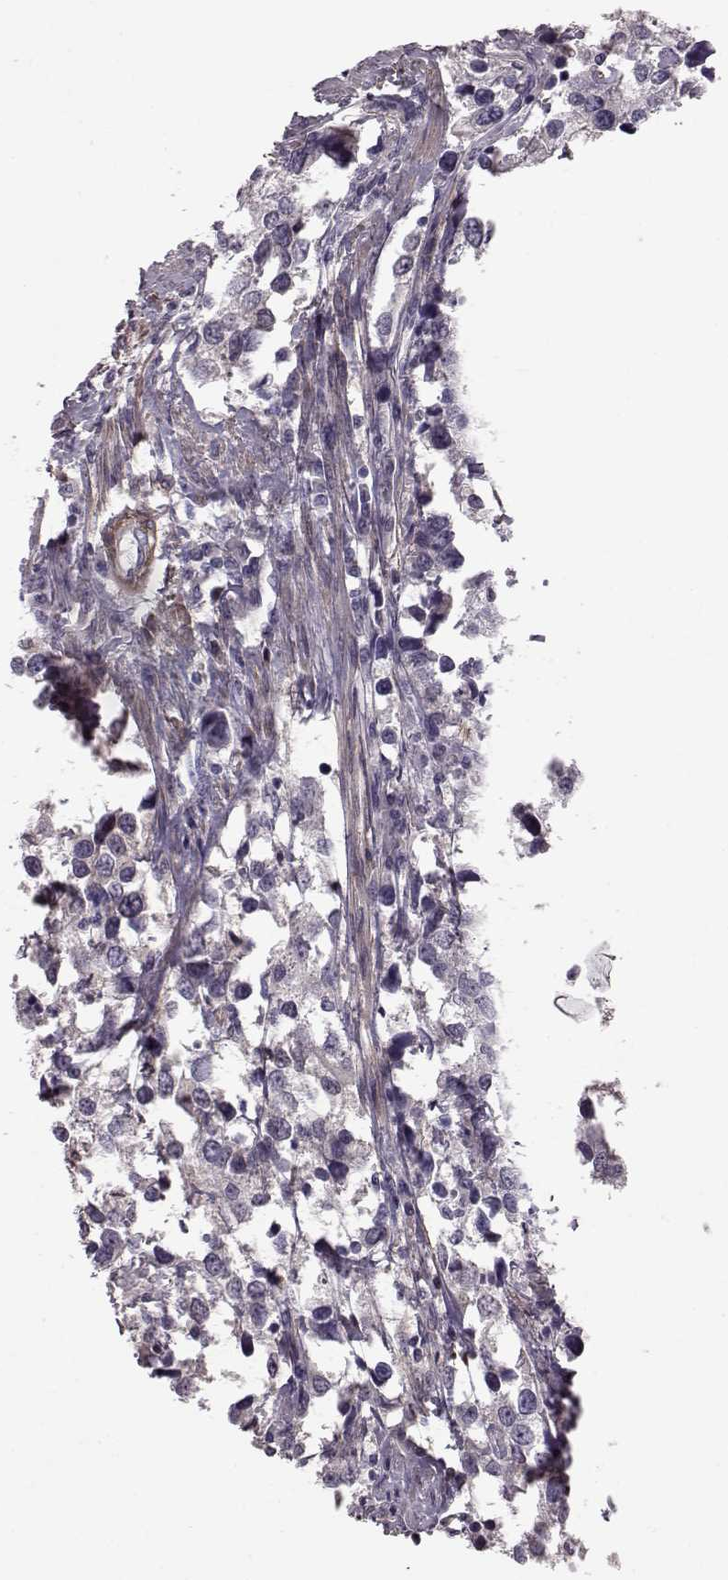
{"staining": {"intensity": "negative", "quantity": "none", "location": "none"}, "tissue": "urothelial cancer", "cell_type": "Tumor cells", "image_type": "cancer", "snomed": [{"axis": "morphology", "description": "Urothelial carcinoma, NOS"}, {"axis": "morphology", "description": "Urothelial carcinoma, High grade"}, {"axis": "topography", "description": "Urinary bladder"}], "caption": "Immunohistochemistry image of urothelial cancer stained for a protein (brown), which reveals no staining in tumor cells.", "gene": "GRK1", "patient": {"sex": "male", "age": 63}}